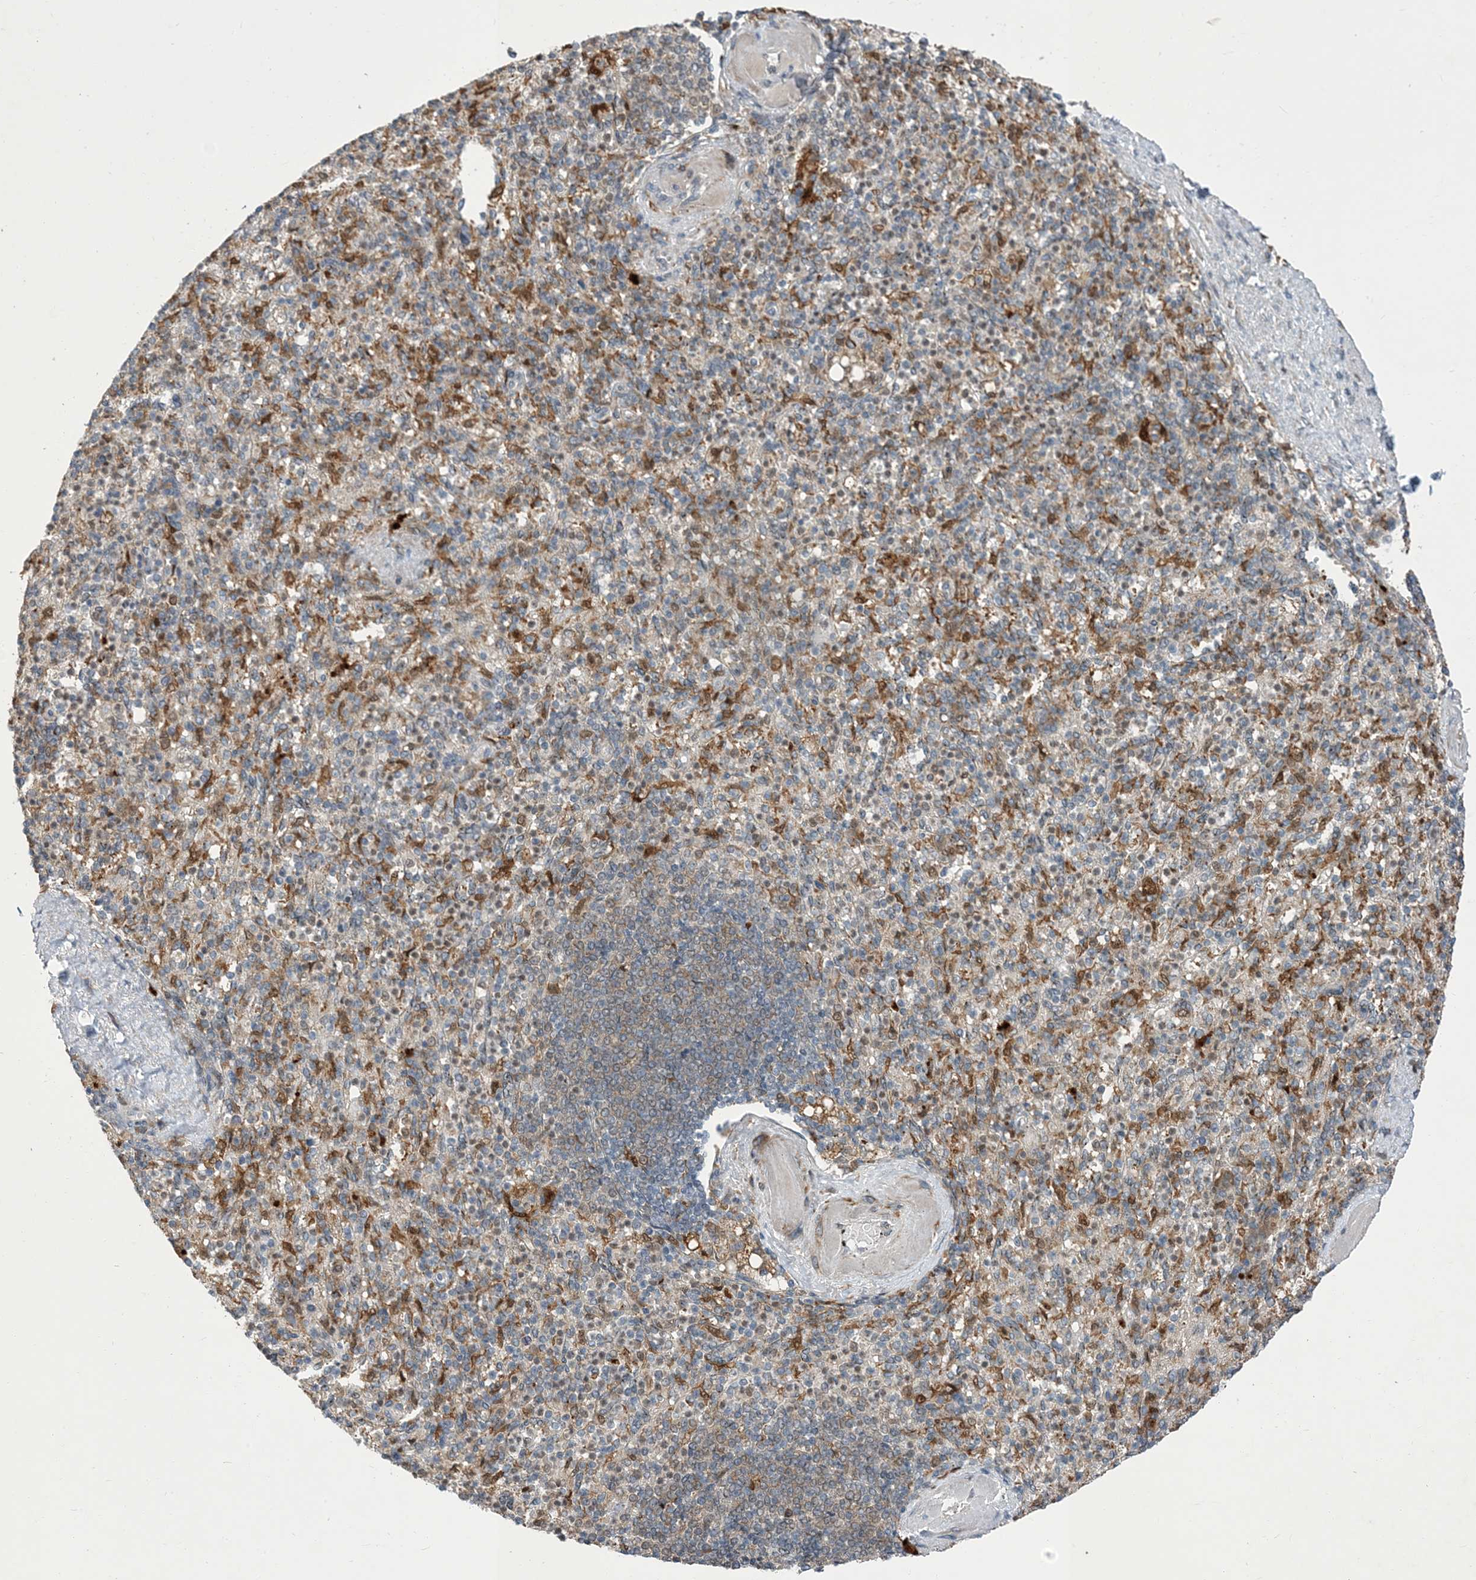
{"staining": {"intensity": "strong", "quantity": "<25%", "location": "cytoplasmic/membranous"}, "tissue": "spleen", "cell_type": "Cells in red pulp", "image_type": "normal", "snomed": [{"axis": "morphology", "description": "Normal tissue, NOS"}, {"axis": "topography", "description": "Spleen"}], "caption": "Immunohistochemistry staining of benign spleen, which exhibits medium levels of strong cytoplasmic/membranous positivity in approximately <25% of cells in red pulp indicating strong cytoplasmic/membranous protein staining. The staining was performed using DAB (brown) for protein detection and nuclei were counterstained in hematoxylin (blue).", "gene": "NAGK", "patient": {"sex": "female", "age": 74}}